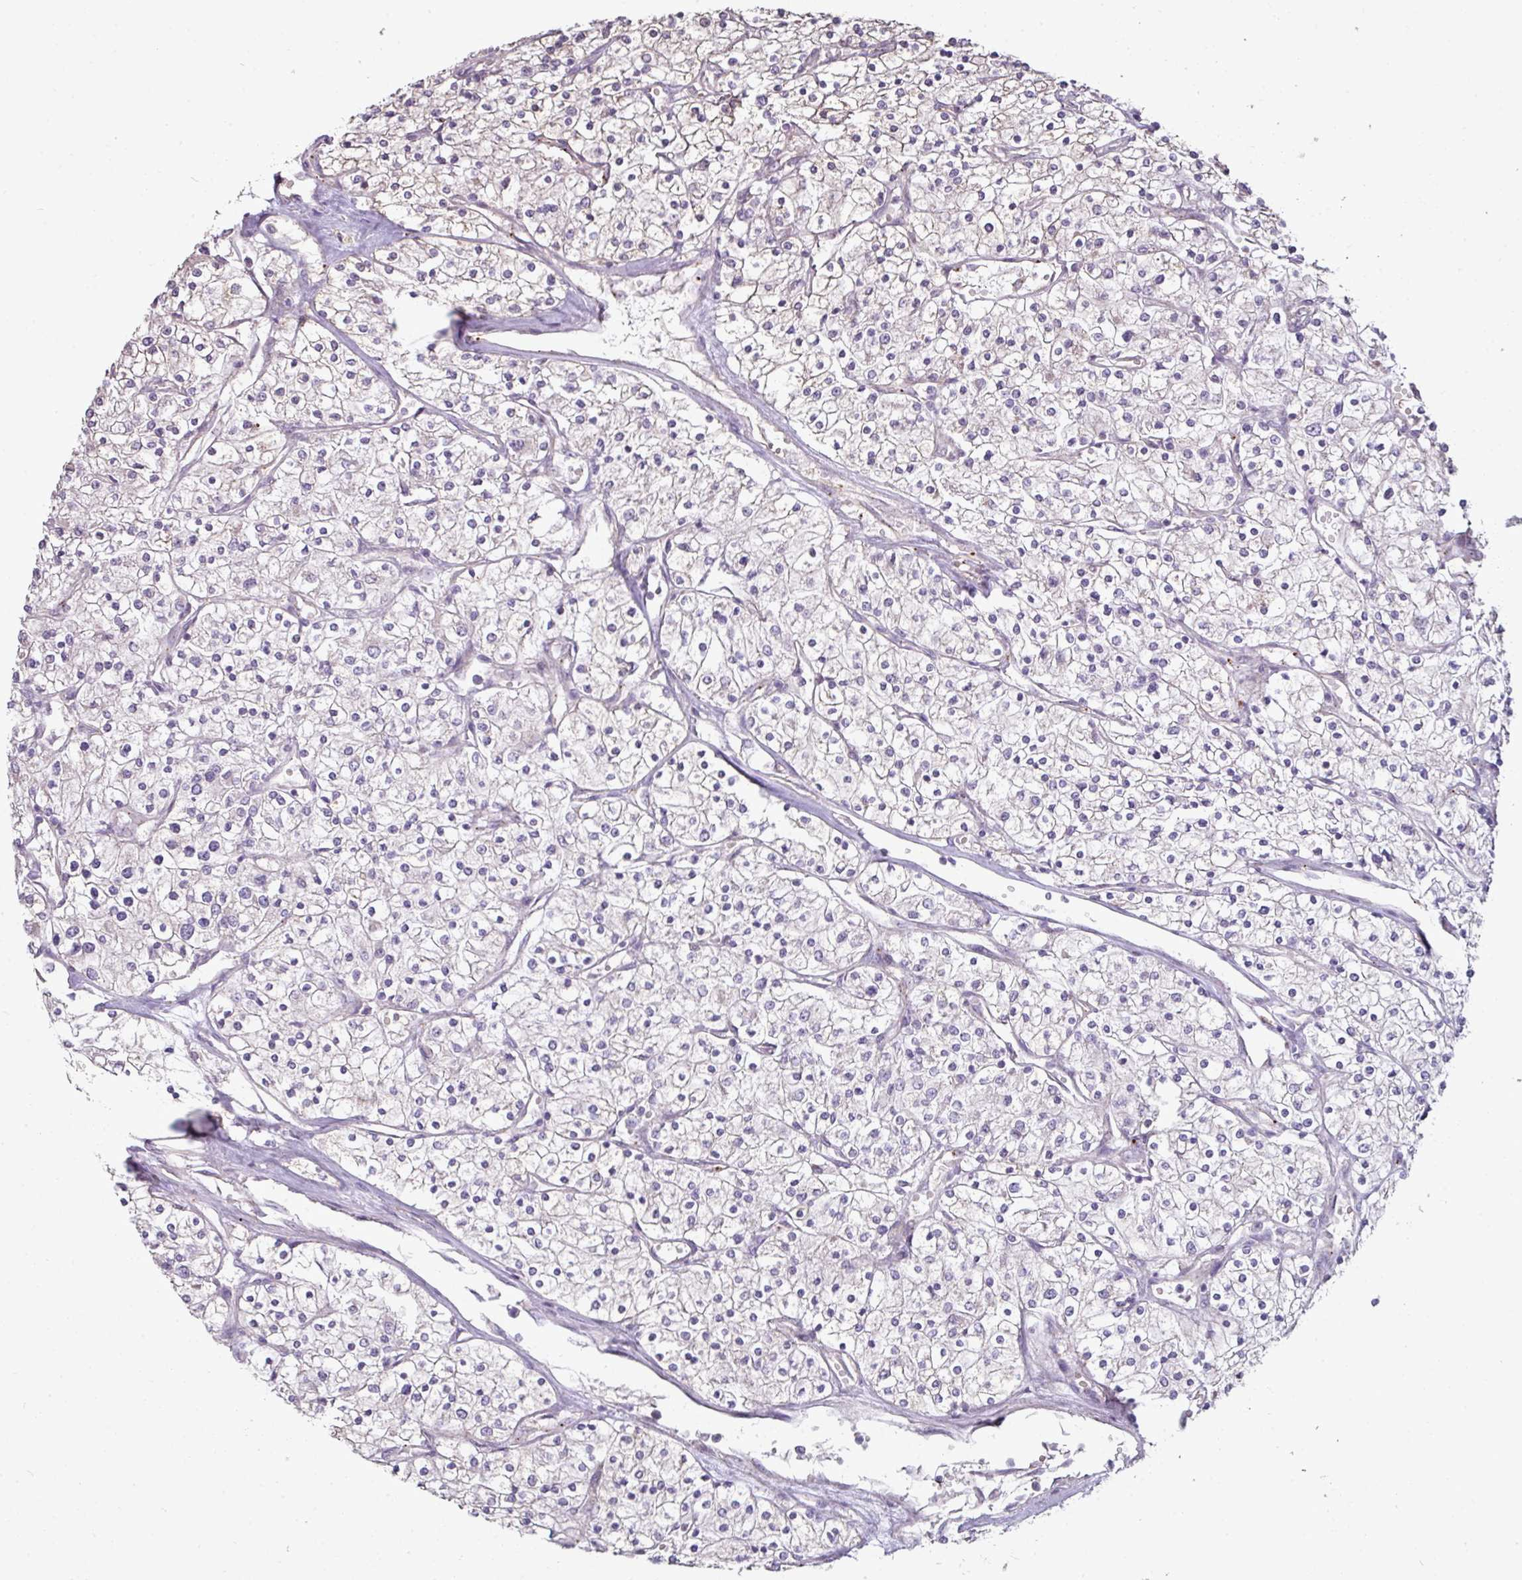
{"staining": {"intensity": "negative", "quantity": "none", "location": "none"}, "tissue": "renal cancer", "cell_type": "Tumor cells", "image_type": "cancer", "snomed": [{"axis": "morphology", "description": "Adenocarcinoma, NOS"}, {"axis": "topography", "description": "Kidney"}], "caption": "A photomicrograph of human renal adenocarcinoma is negative for staining in tumor cells. (Stains: DAB immunohistochemistry (IHC) with hematoxylin counter stain, Microscopy: brightfield microscopy at high magnification).", "gene": "CXCR5", "patient": {"sex": "male", "age": 80}}